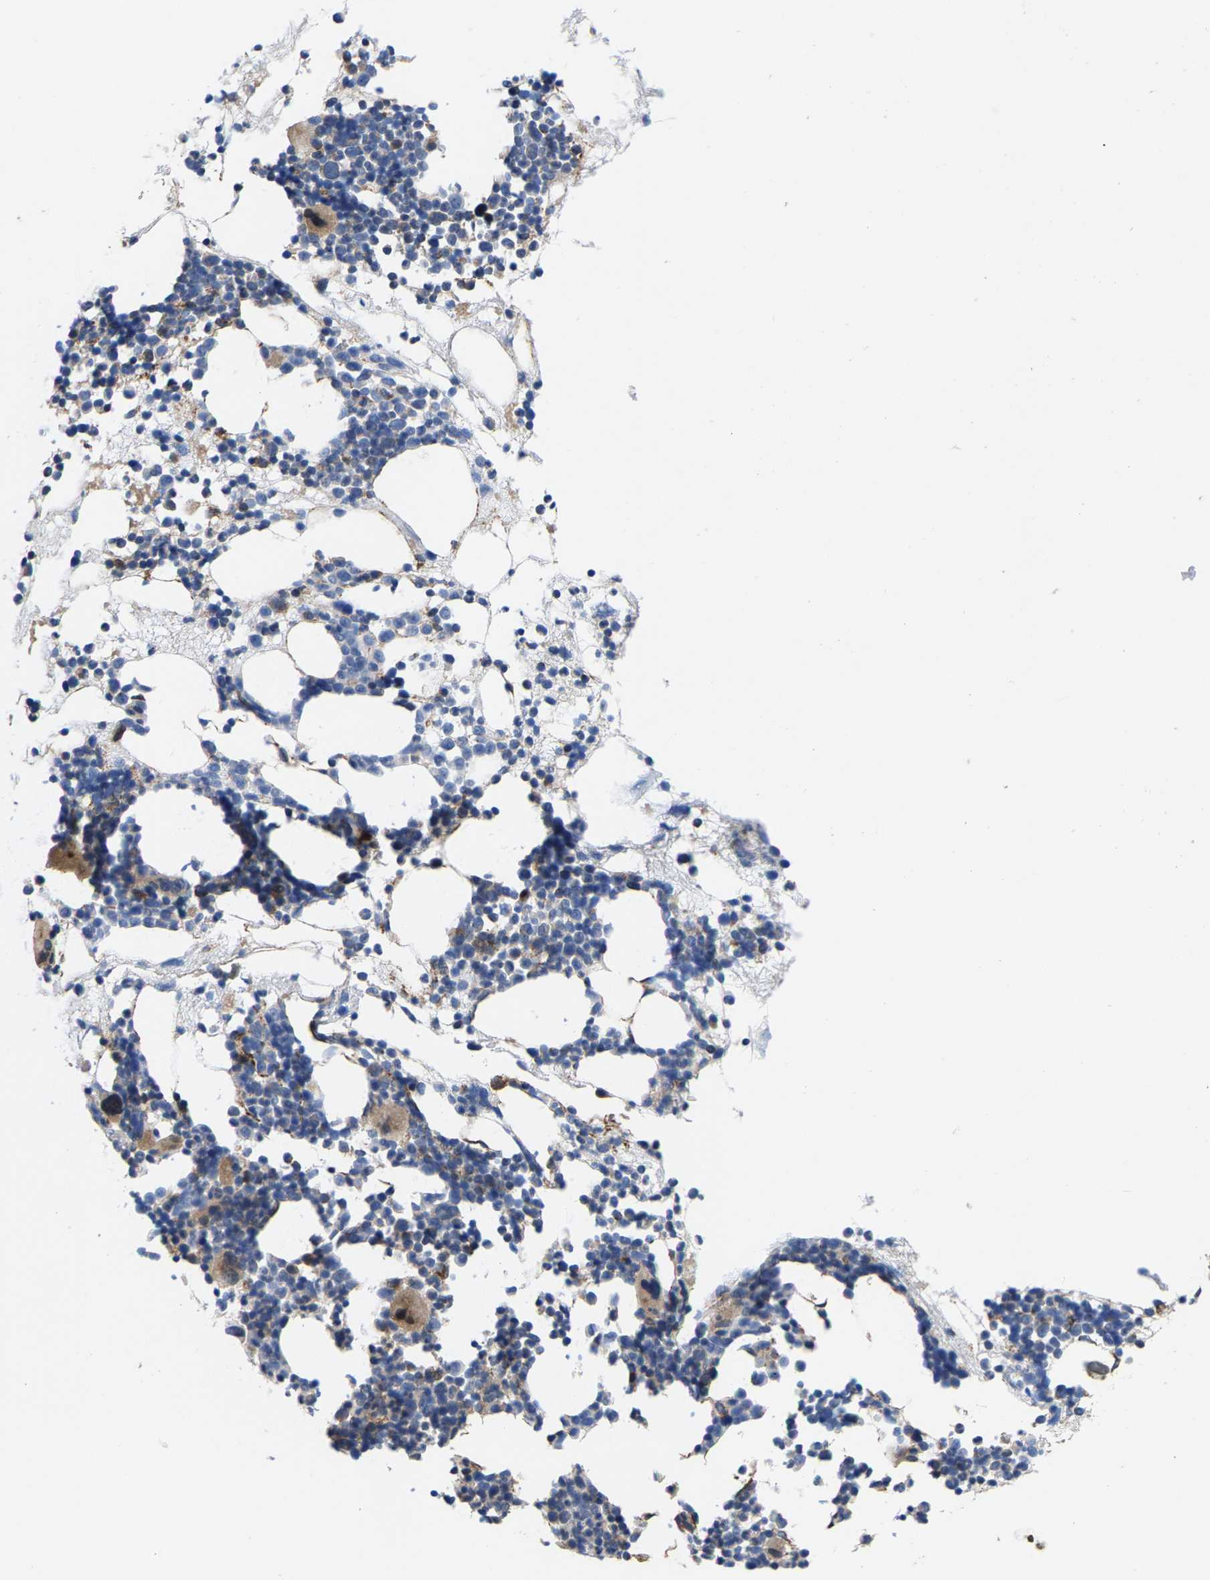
{"staining": {"intensity": "weak", "quantity": "25%-75%", "location": "cytoplasmic/membranous"}, "tissue": "bone marrow", "cell_type": "Hematopoietic cells", "image_type": "normal", "snomed": [{"axis": "morphology", "description": "Normal tissue, NOS"}, {"axis": "morphology", "description": "Inflammation, NOS"}, {"axis": "topography", "description": "Bone marrow"}], "caption": "The micrograph exhibits staining of unremarkable bone marrow, revealing weak cytoplasmic/membranous protein positivity (brown color) within hematopoietic cells. (DAB = brown stain, brightfield microscopy at high magnification).", "gene": "TDRKH", "patient": {"sex": "female", "age": 81}}